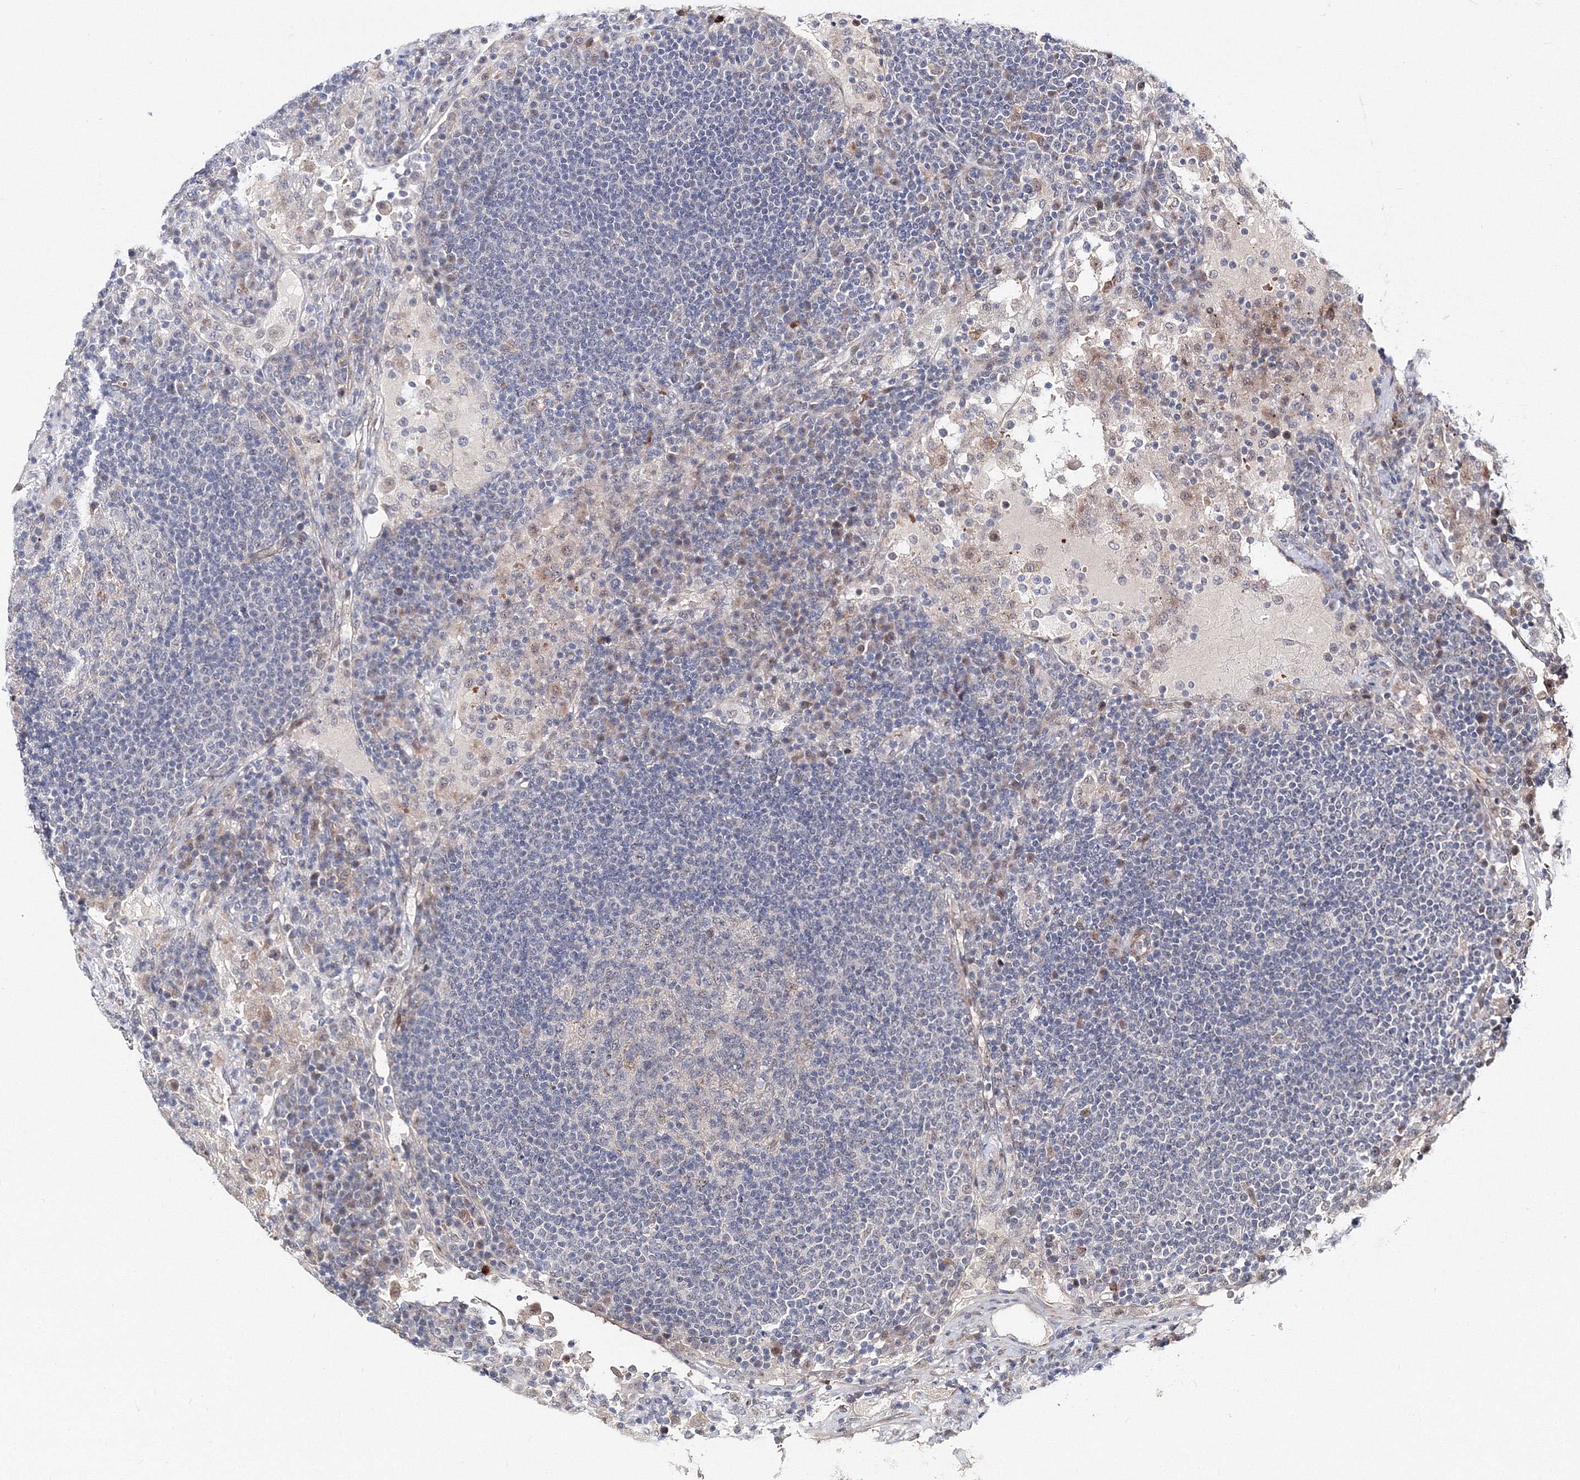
{"staining": {"intensity": "negative", "quantity": "none", "location": "none"}, "tissue": "lymph node", "cell_type": "Germinal center cells", "image_type": "normal", "snomed": [{"axis": "morphology", "description": "Normal tissue, NOS"}, {"axis": "topography", "description": "Lymph node"}], "caption": "Immunohistochemical staining of unremarkable human lymph node displays no significant positivity in germinal center cells. Nuclei are stained in blue.", "gene": "C11orf52", "patient": {"sex": "female", "age": 53}}